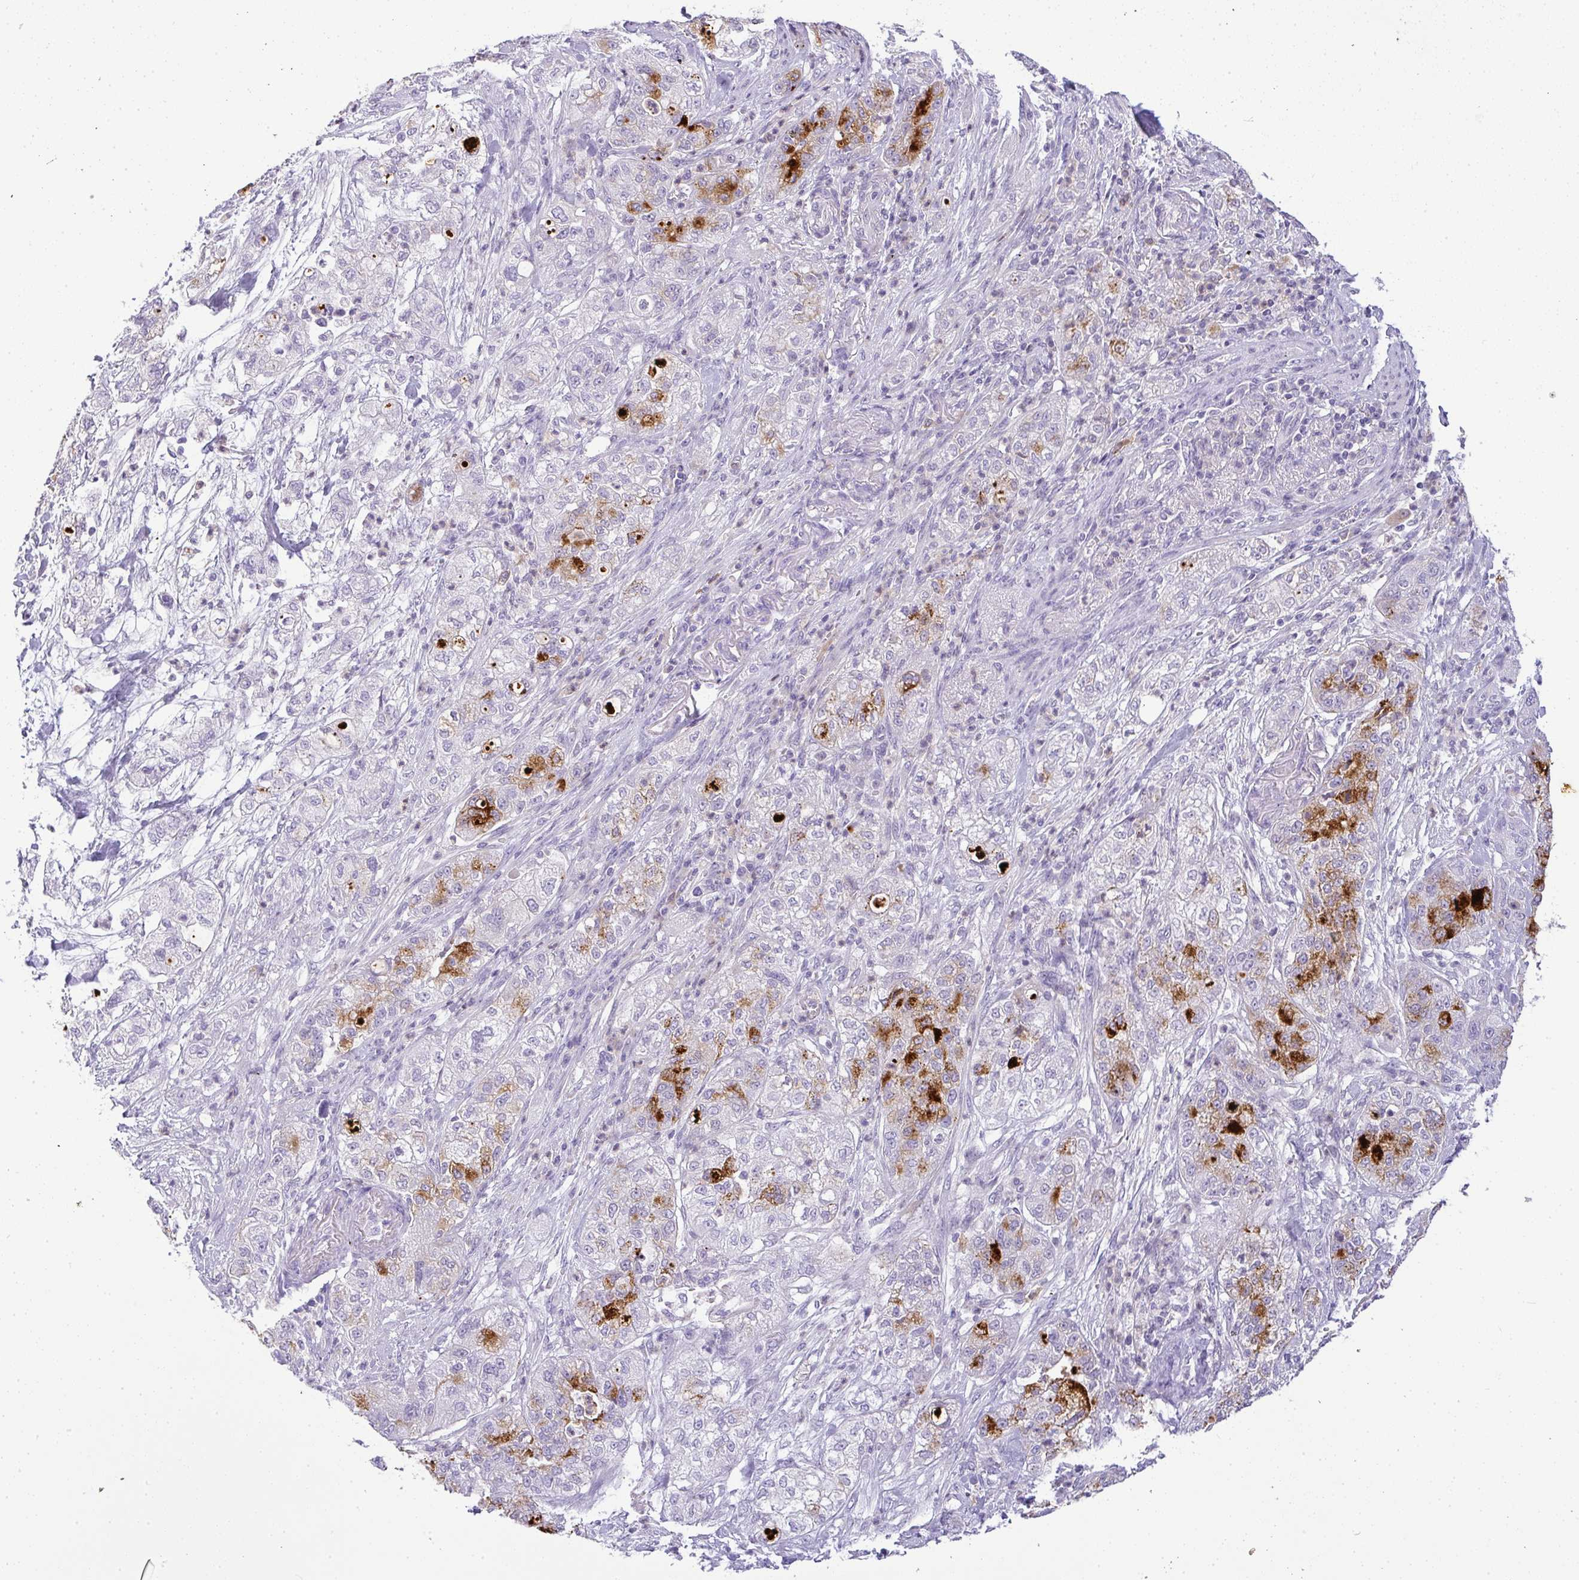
{"staining": {"intensity": "strong", "quantity": "<25%", "location": "cytoplasmic/membranous"}, "tissue": "pancreatic cancer", "cell_type": "Tumor cells", "image_type": "cancer", "snomed": [{"axis": "morphology", "description": "Adenocarcinoma, NOS"}, {"axis": "topography", "description": "Pancreas"}], "caption": "Approximately <25% of tumor cells in human adenocarcinoma (pancreatic) show strong cytoplasmic/membranous protein expression as visualized by brown immunohistochemical staining.", "gene": "LIPE", "patient": {"sex": "female", "age": 78}}